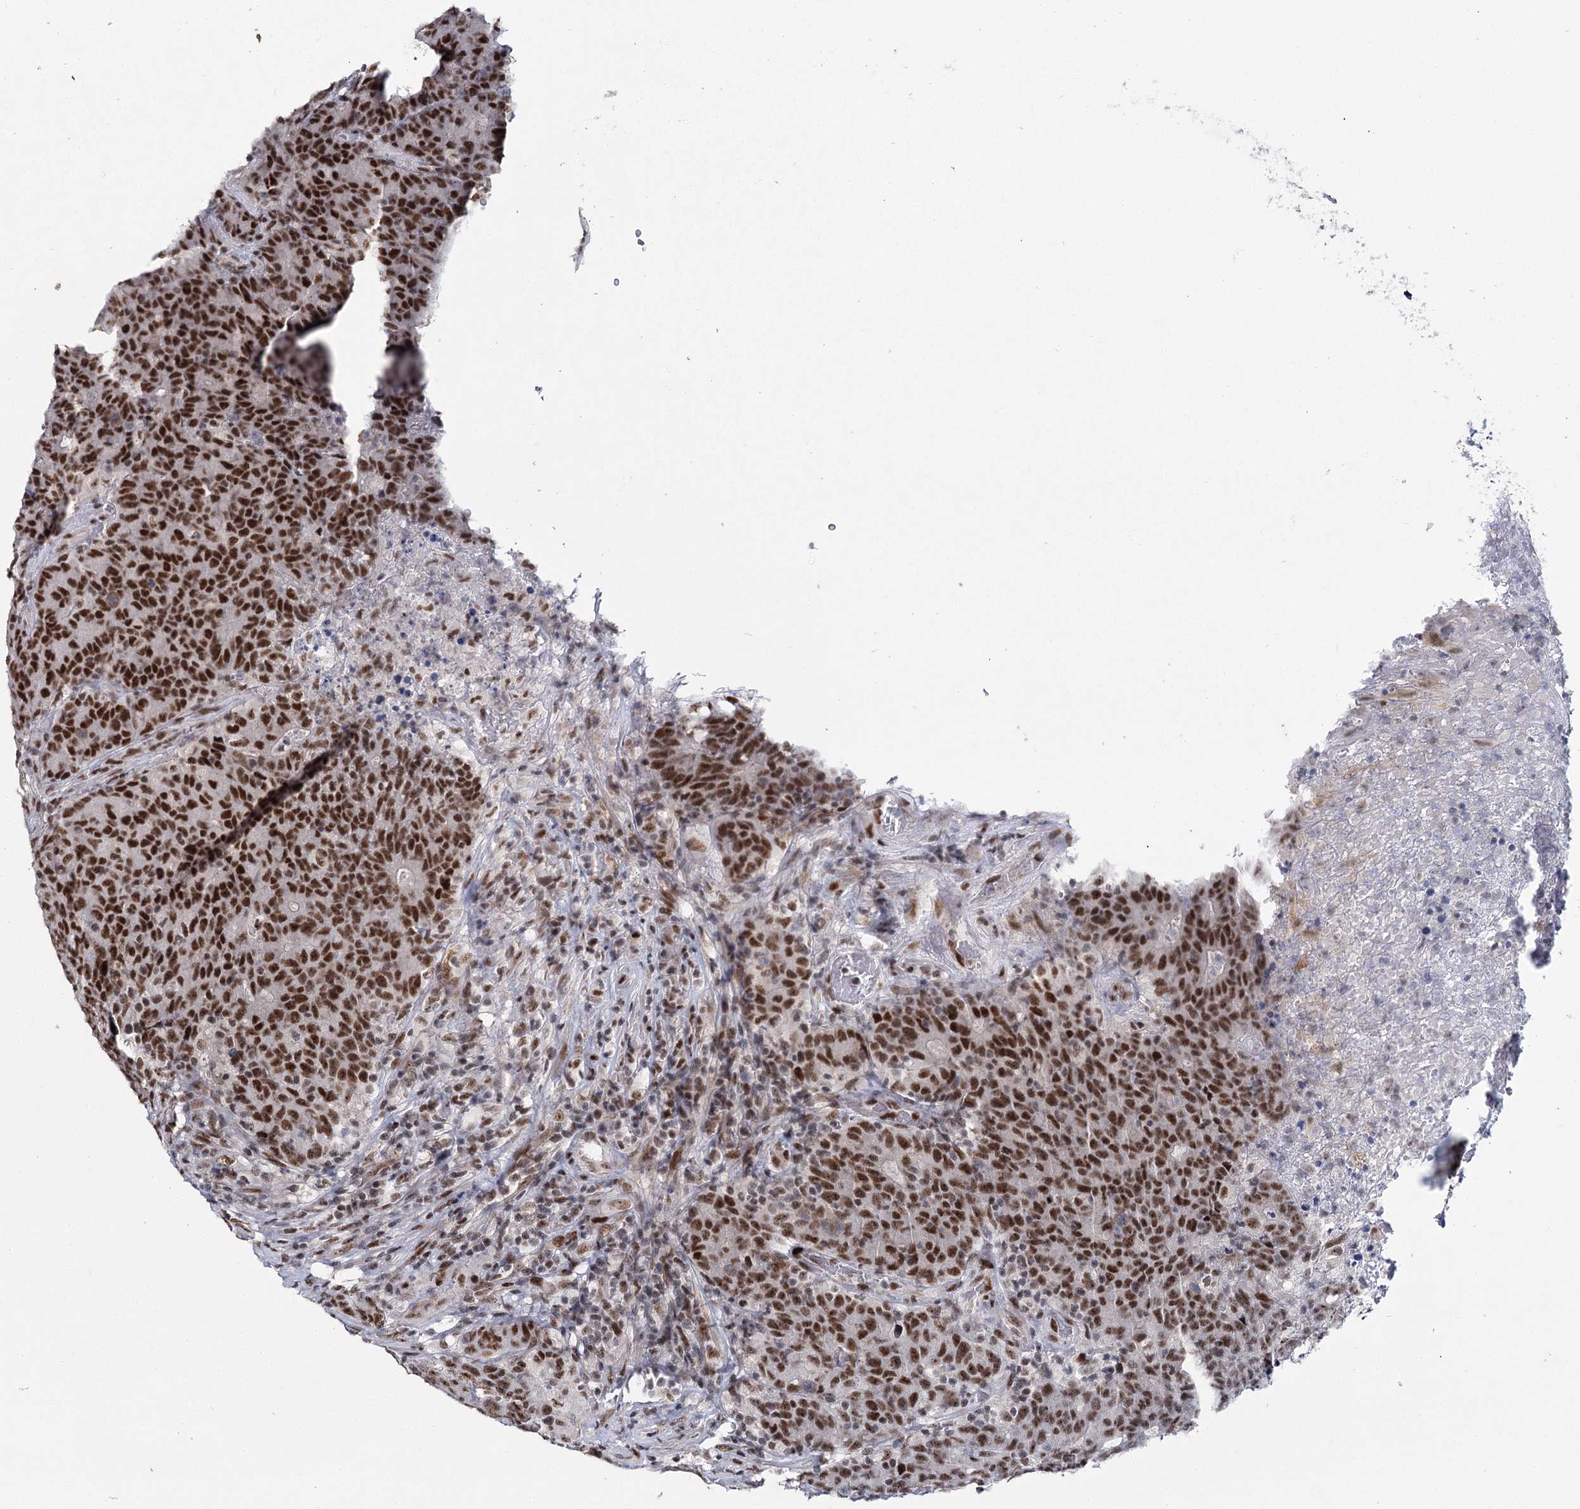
{"staining": {"intensity": "strong", "quantity": ">75%", "location": "nuclear"}, "tissue": "colorectal cancer", "cell_type": "Tumor cells", "image_type": "cancer", "snomed": [{"axis": "morphology", "description": "Adenocarcinoma, NOS"}, {"axis": "topography", "description": "Colon"}], "caption": "The image exhibits immunohistochemical staining of colorectal cancer. There is strong nuclear expression is present in about >75% of tumor cells.", "gene": "SCAF8", "patient": {"sex": "female", "age": 75}}